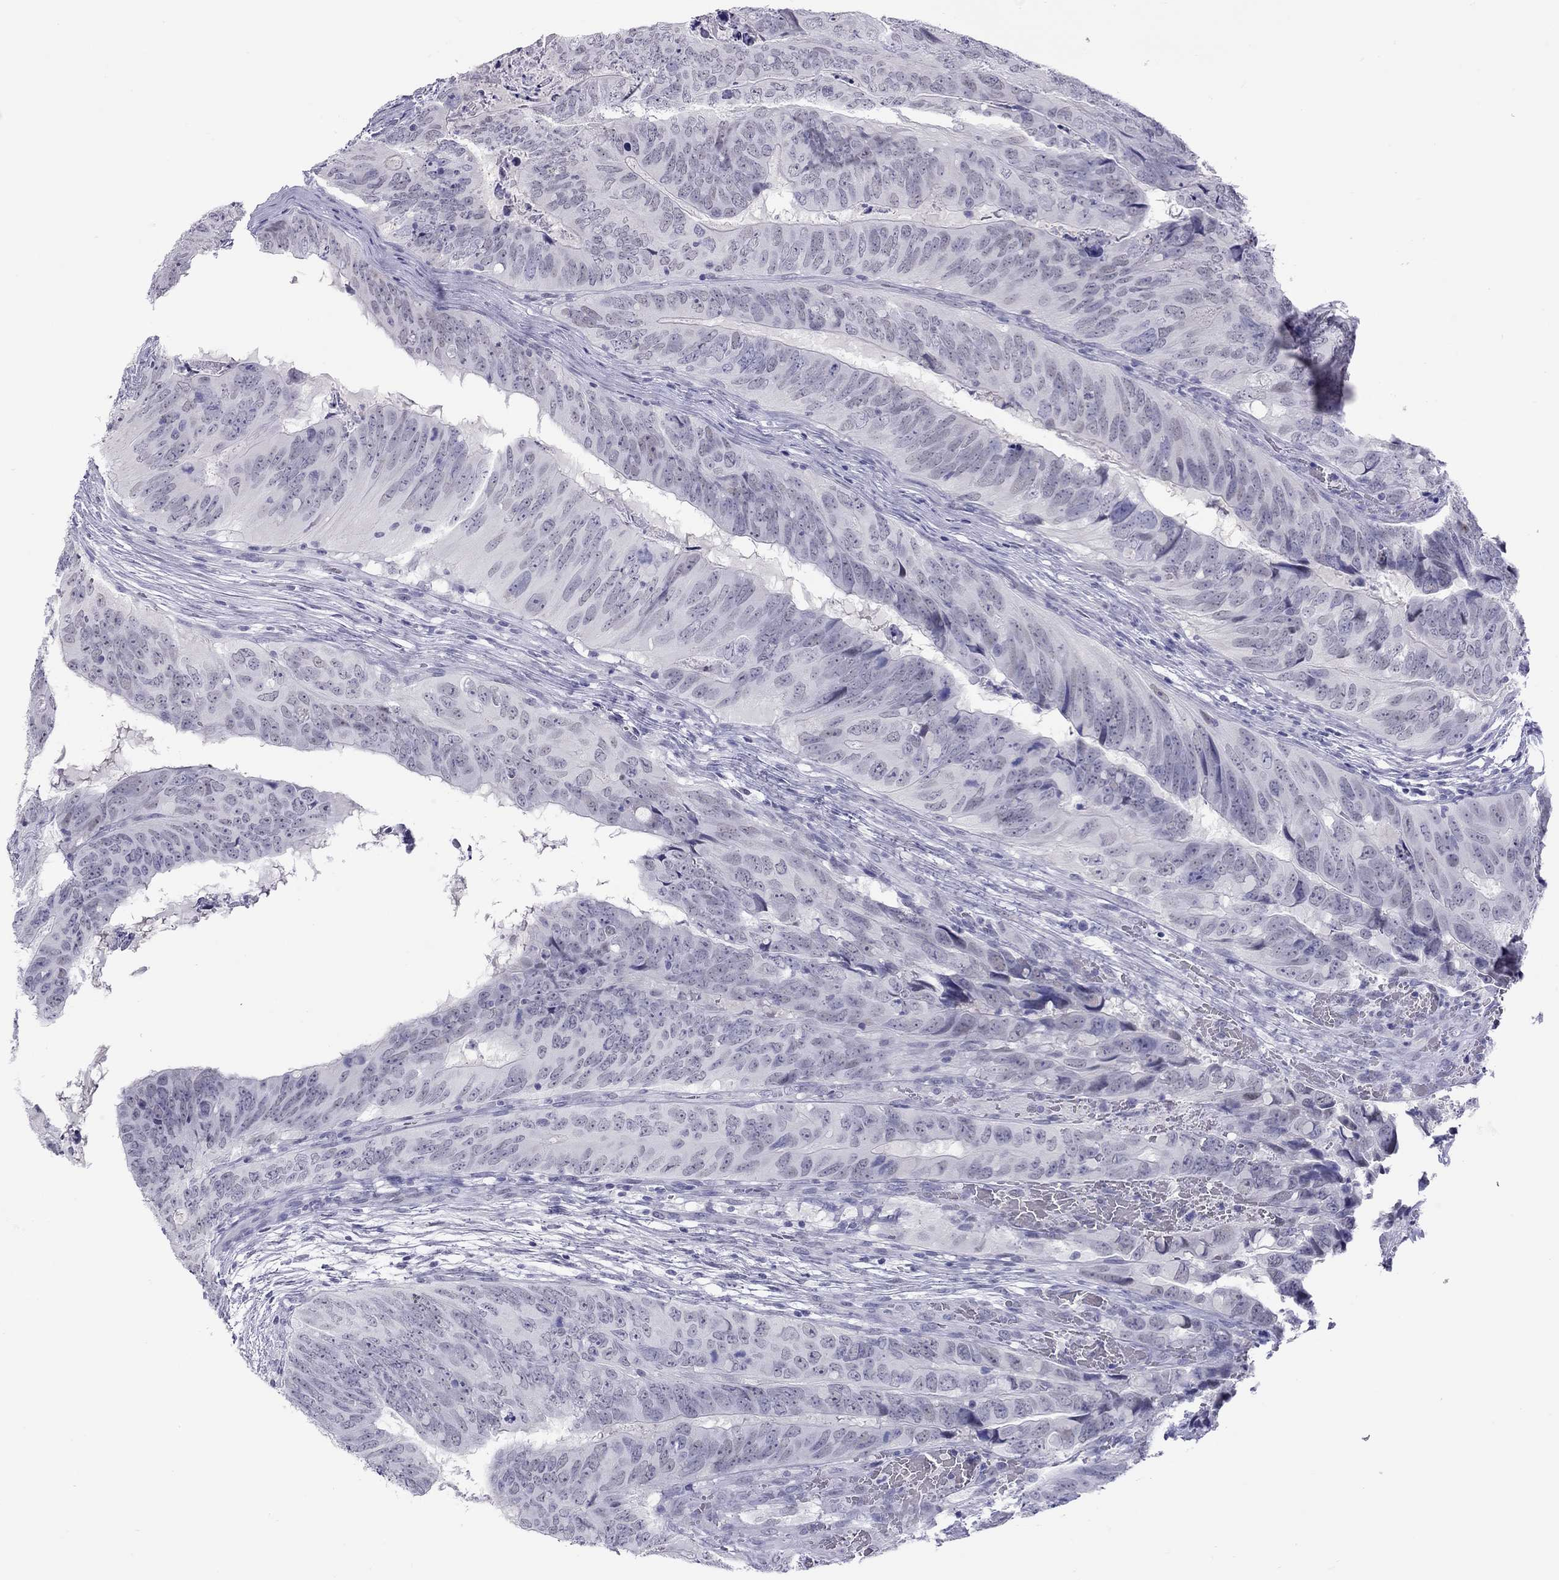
{"staining": {"intensity": "negative", "quantity": "none", "location": "none"}, "tissue": "colorectal cancer", "cell_type": "Tumor cells", "image_type": "cancer", "snomed": [{"axis": "morphology", "description": "Adenocarcinoma, NOS"}, {"axis": "topography", "description": "Colon"}], "caption": "A histopathology image of colorectal adenocarcinoma stained for a protein shows no brown staining in tumor cells. (DAB (3,3'-diaminobenzidine) immunohistochemistry, high magnification).", "gene": "CHRNB3", "patient": {"sex": "male", "age": 79}}